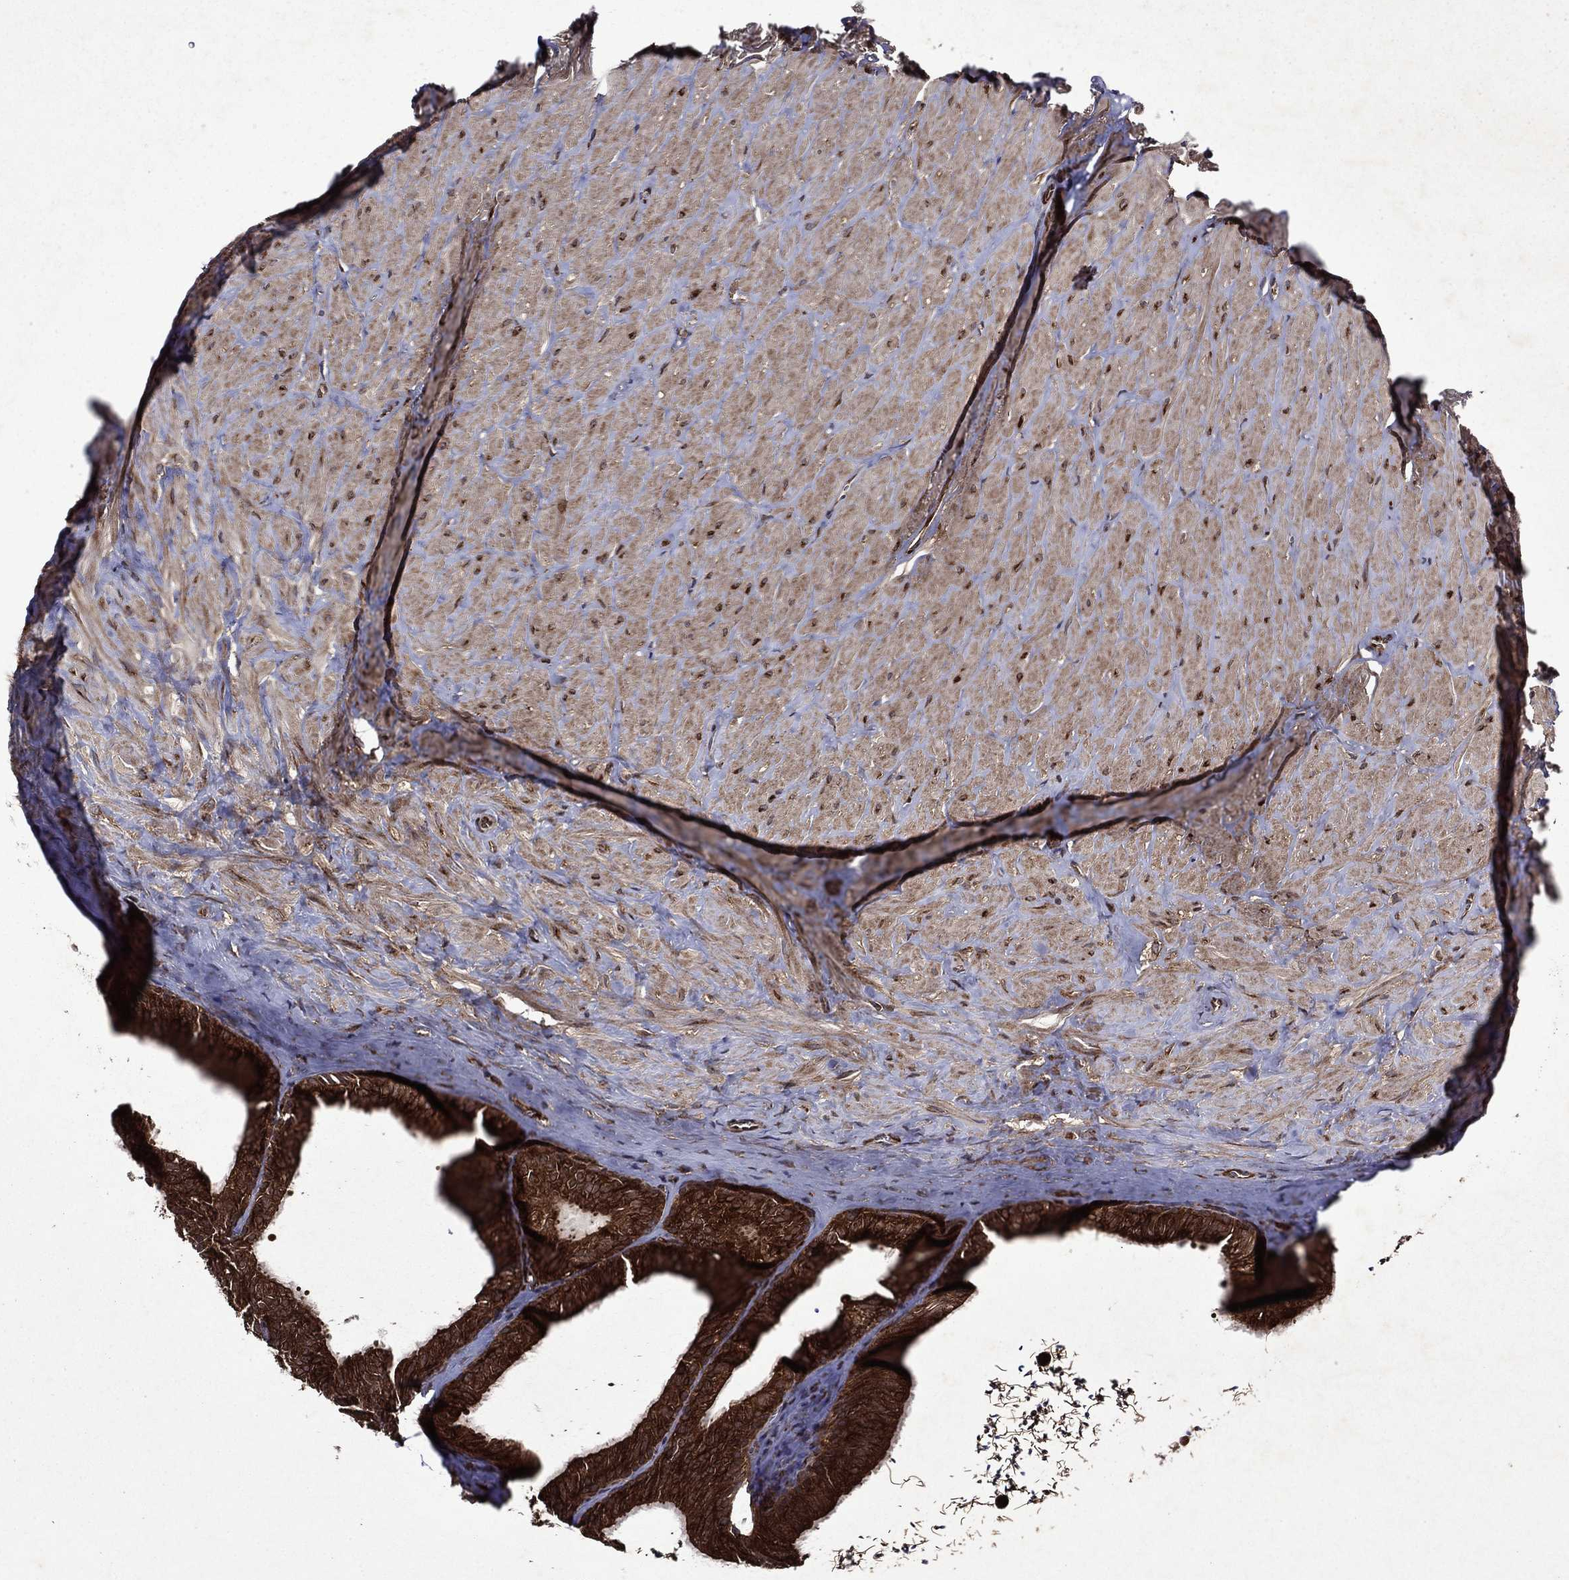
{"staining": {"intensity": "strong", "quantity": ">75%", "location": "cytoplasmic/membranous"}, "tissue": "epididymis", "cell_type": "Glandular cells", "image_type": "normal", "snomed": [{"axis": "morphology", "description": "Normal tissue, NOS"}, {"axis": "topography", "description": "Epididymis"}], "caption": "This is a photomicrograph of immunohistochemistry staining of unremarkable epididymis, which shows strong staining in the cytoplasmic/membranous of glandular cells.", "gene": "EIF2B4", "patient": {"sex": "male", "age": 32}}